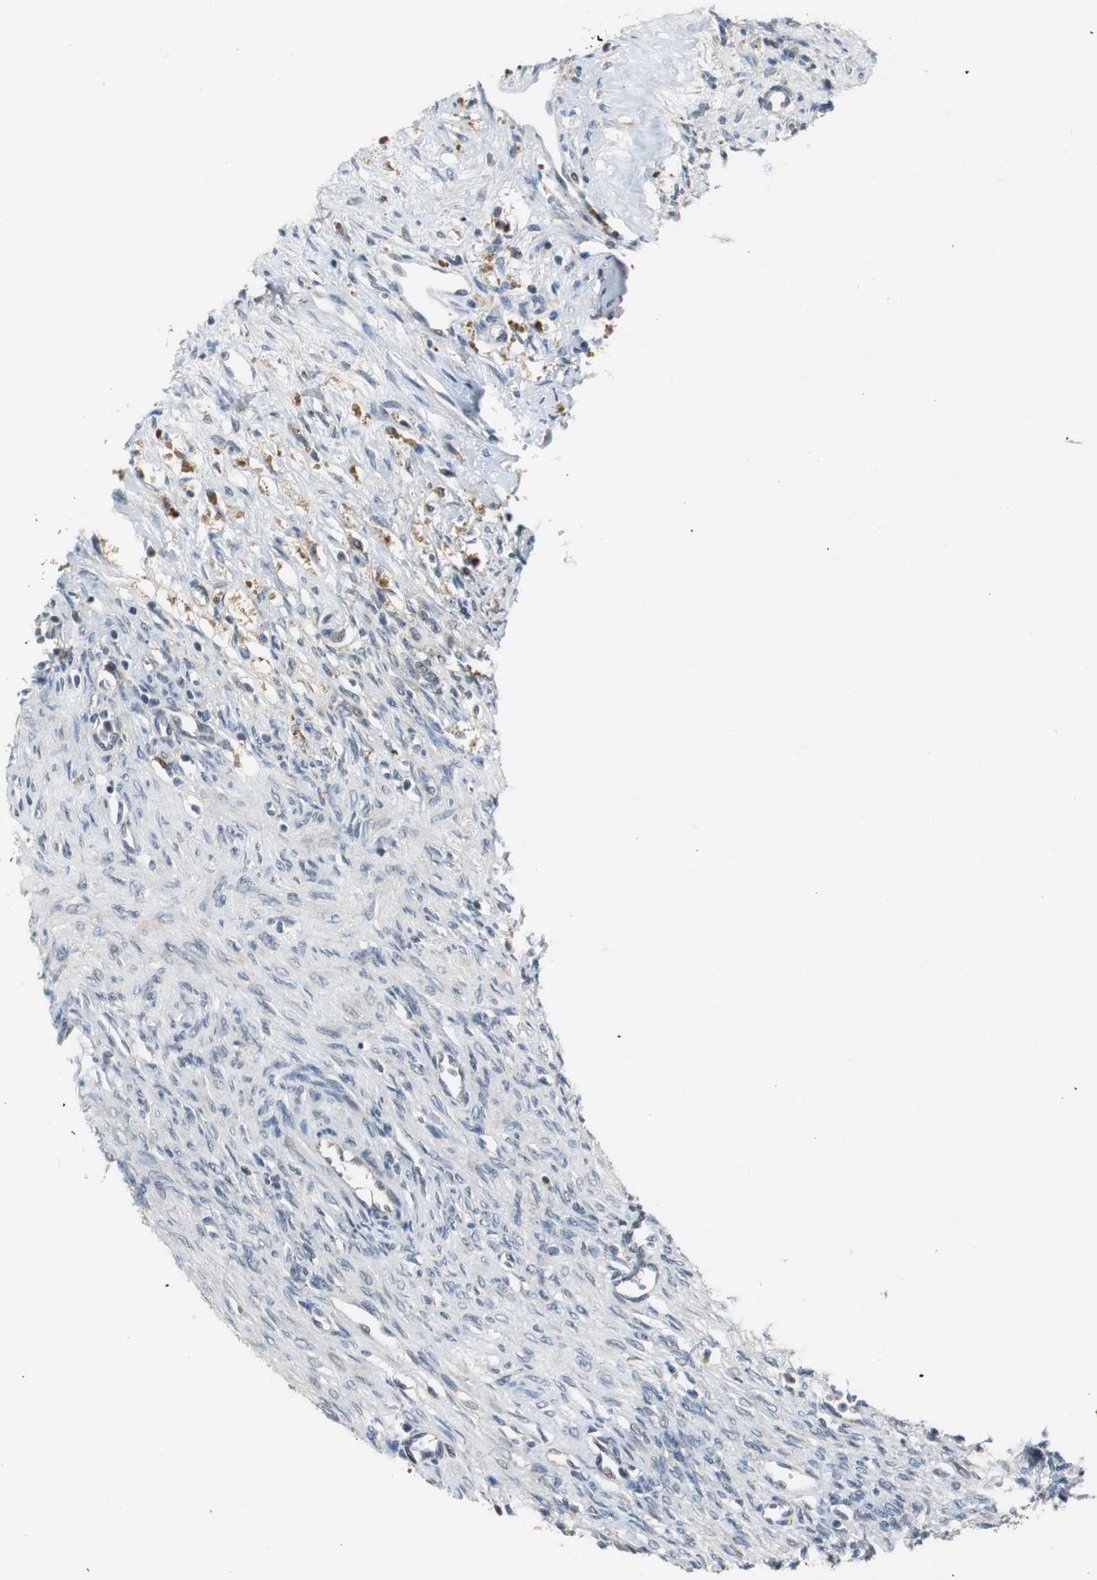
{"staining": {"intensity": "negative", "quantity": "none", "location": "none"}, "tissue": "ovary", "cell_type": "Ovarian stroma cells", "image_type": "normal", "snomed": [{"axis": "morphology", "description": "Normal tissue, NOS"}, {"axis": "topography", "description": "Ovary"}], "caption": "Photomicrograph shows no protein expression in ovarian stroma cells of normal ovary. Brightfield microscopy of immunohistochemistry stained with DAB (brown) and hematoxylin (blue), captured at high magnification.", "gene": "MYT1", "patient": {"sex": "female", "age": 33}}